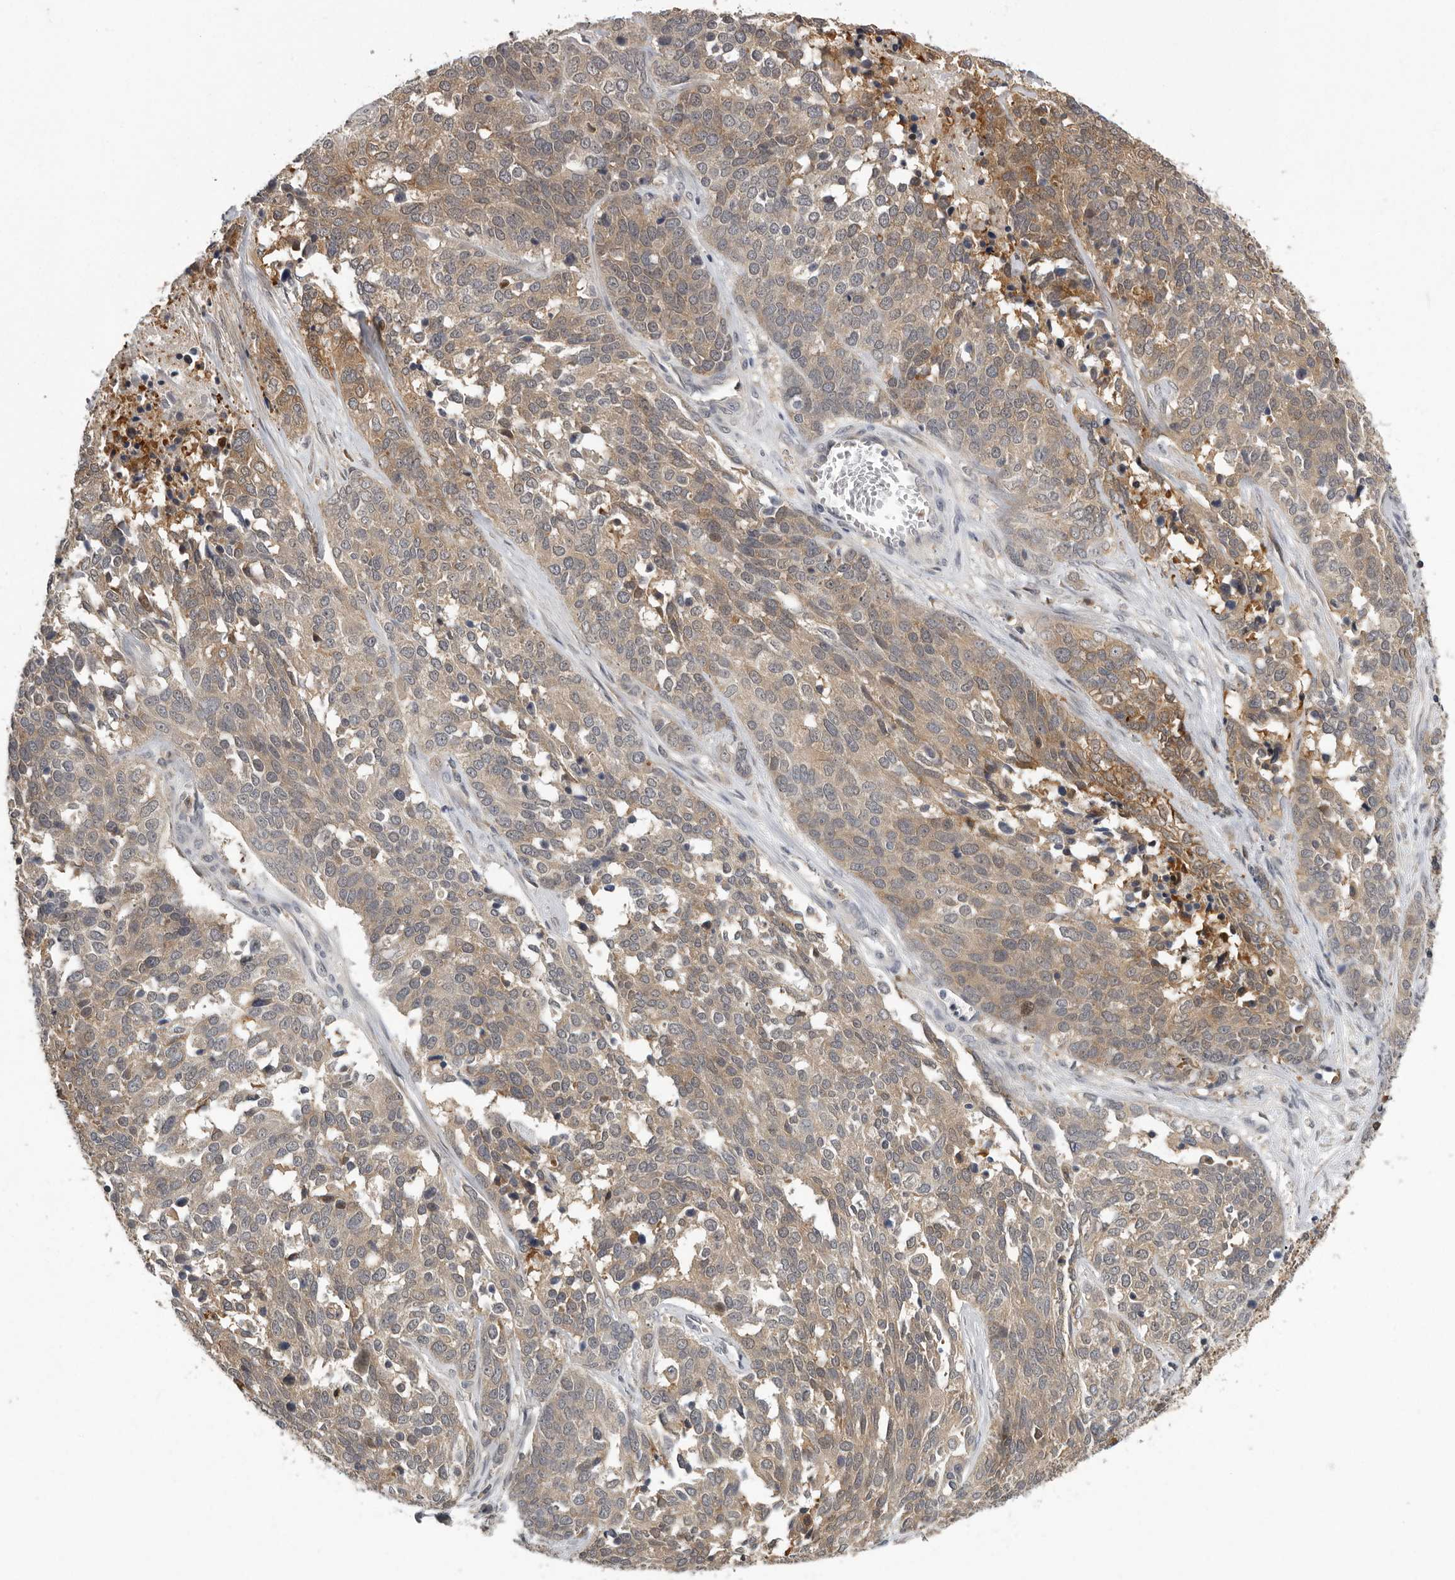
{"staining": {"intensity": "weak", "quantity": ">75%", "location": "cytoplasmic/membranous"}, "tissue": "ovarian cancer", "cell_type": "Tumor cells", "image_type": "cancer", "snomed": [{"axis": "morphology", "description": "Cystadenocarcinoma, serous, NOS"}, {"axis": "topography", "description": "Ovary"}], "caption": "Ovarian cancer stained with immunohistochemistry shows weak cytoplasmic/membranous expression in about >75% of tumor cells.", "gene": "RALGPS2", "patient": {"sex": "female", "age": 44}}